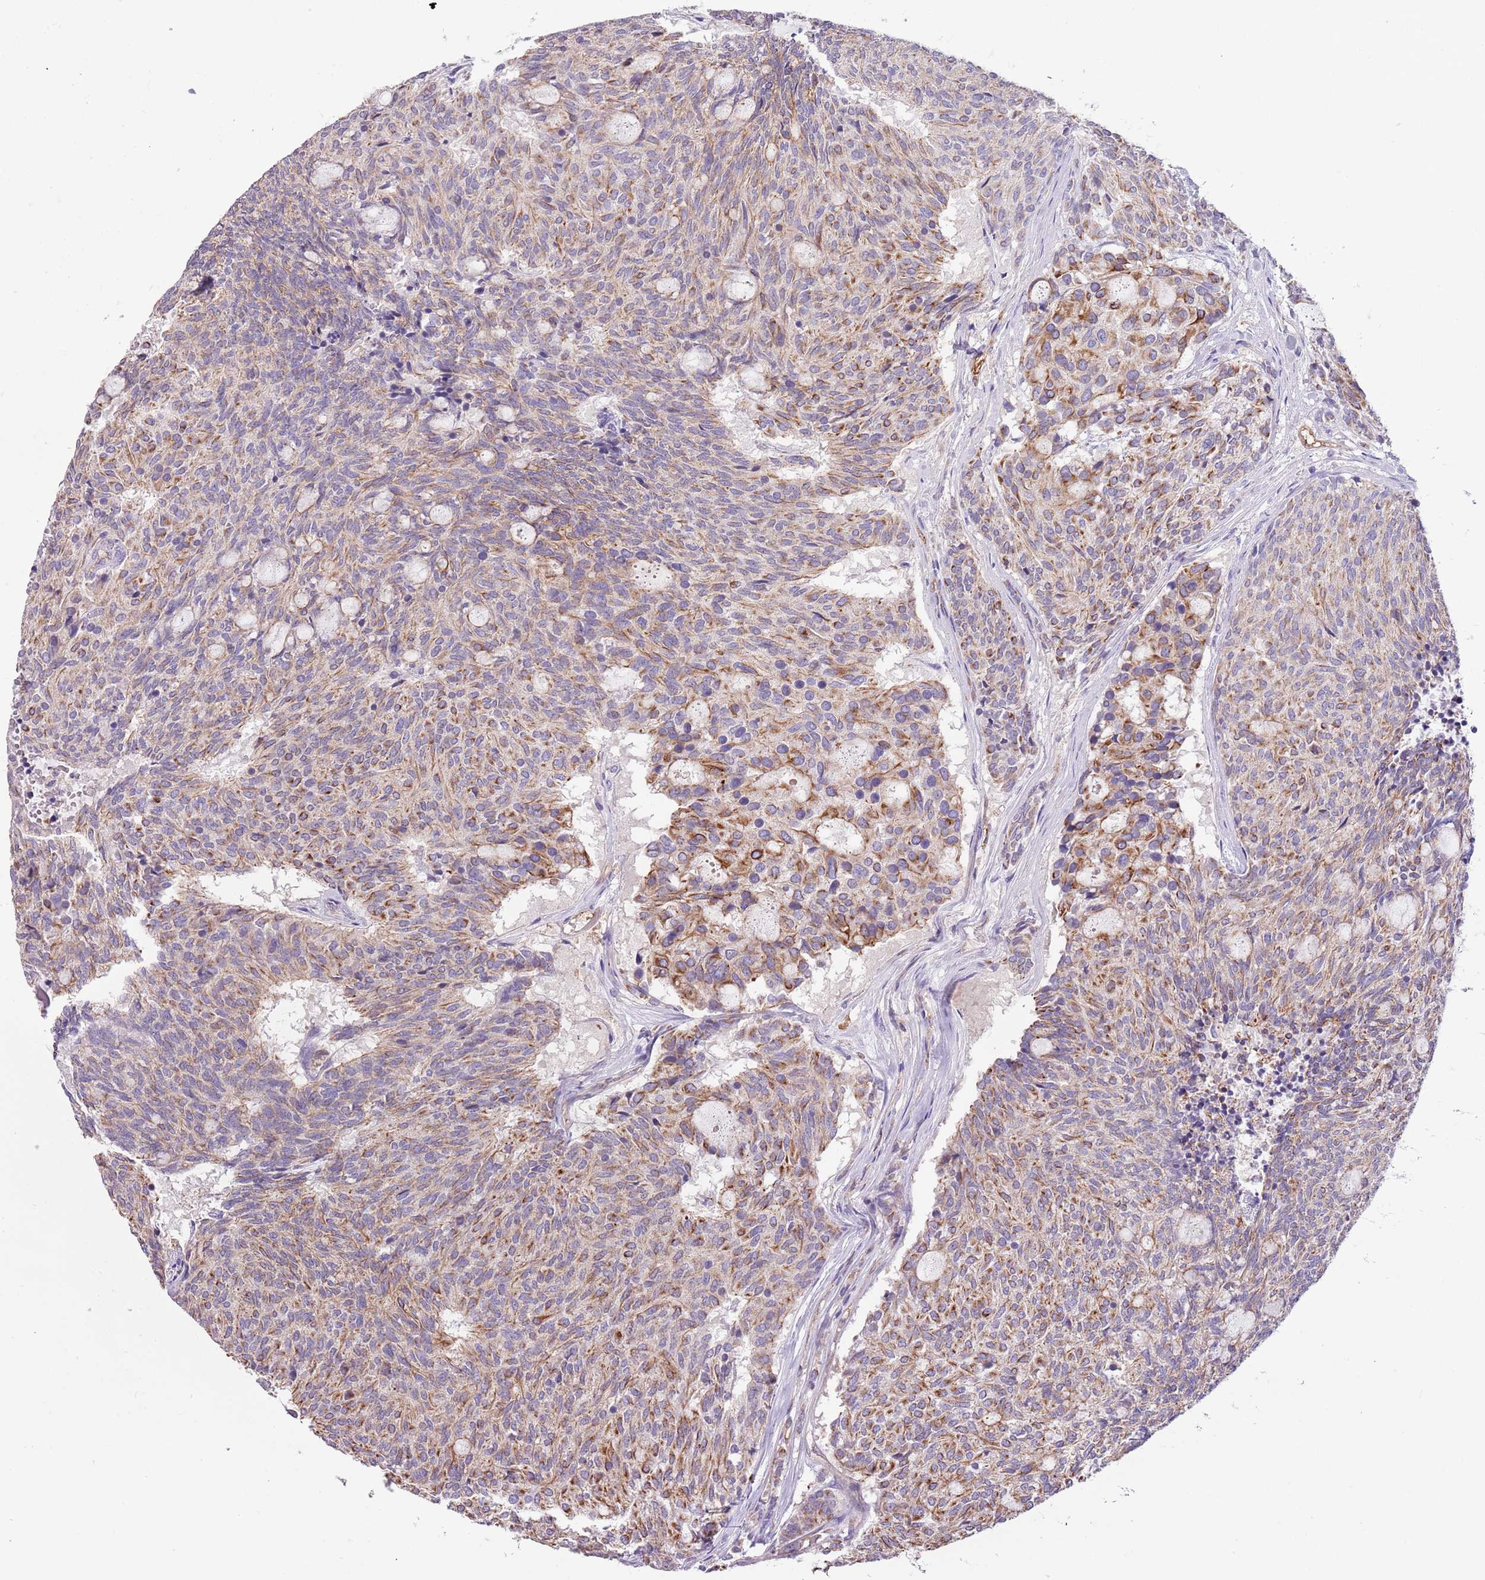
{"staining": {"intensity": "strong", "quantity": "25%-75%", "location": "cytoplasmic/membranous"}, "tissue": "carcinoid", "cell_type": "Tumor cells", "image_type": "cancer", "snomed": [{"axis": "morphology", "description": "Carcinoid, malignant, NOS"}, {"axis": "topography", "description": "Pancreas"}], "caption": "Approximately 25%-75% of tumor cells in carcinoid show strong cytoplasmic/membranous protein positivity as visualized by brown immunohistochemical staining.", "gene": "HES3", "patient": {"sex": "female", "age": 54}}